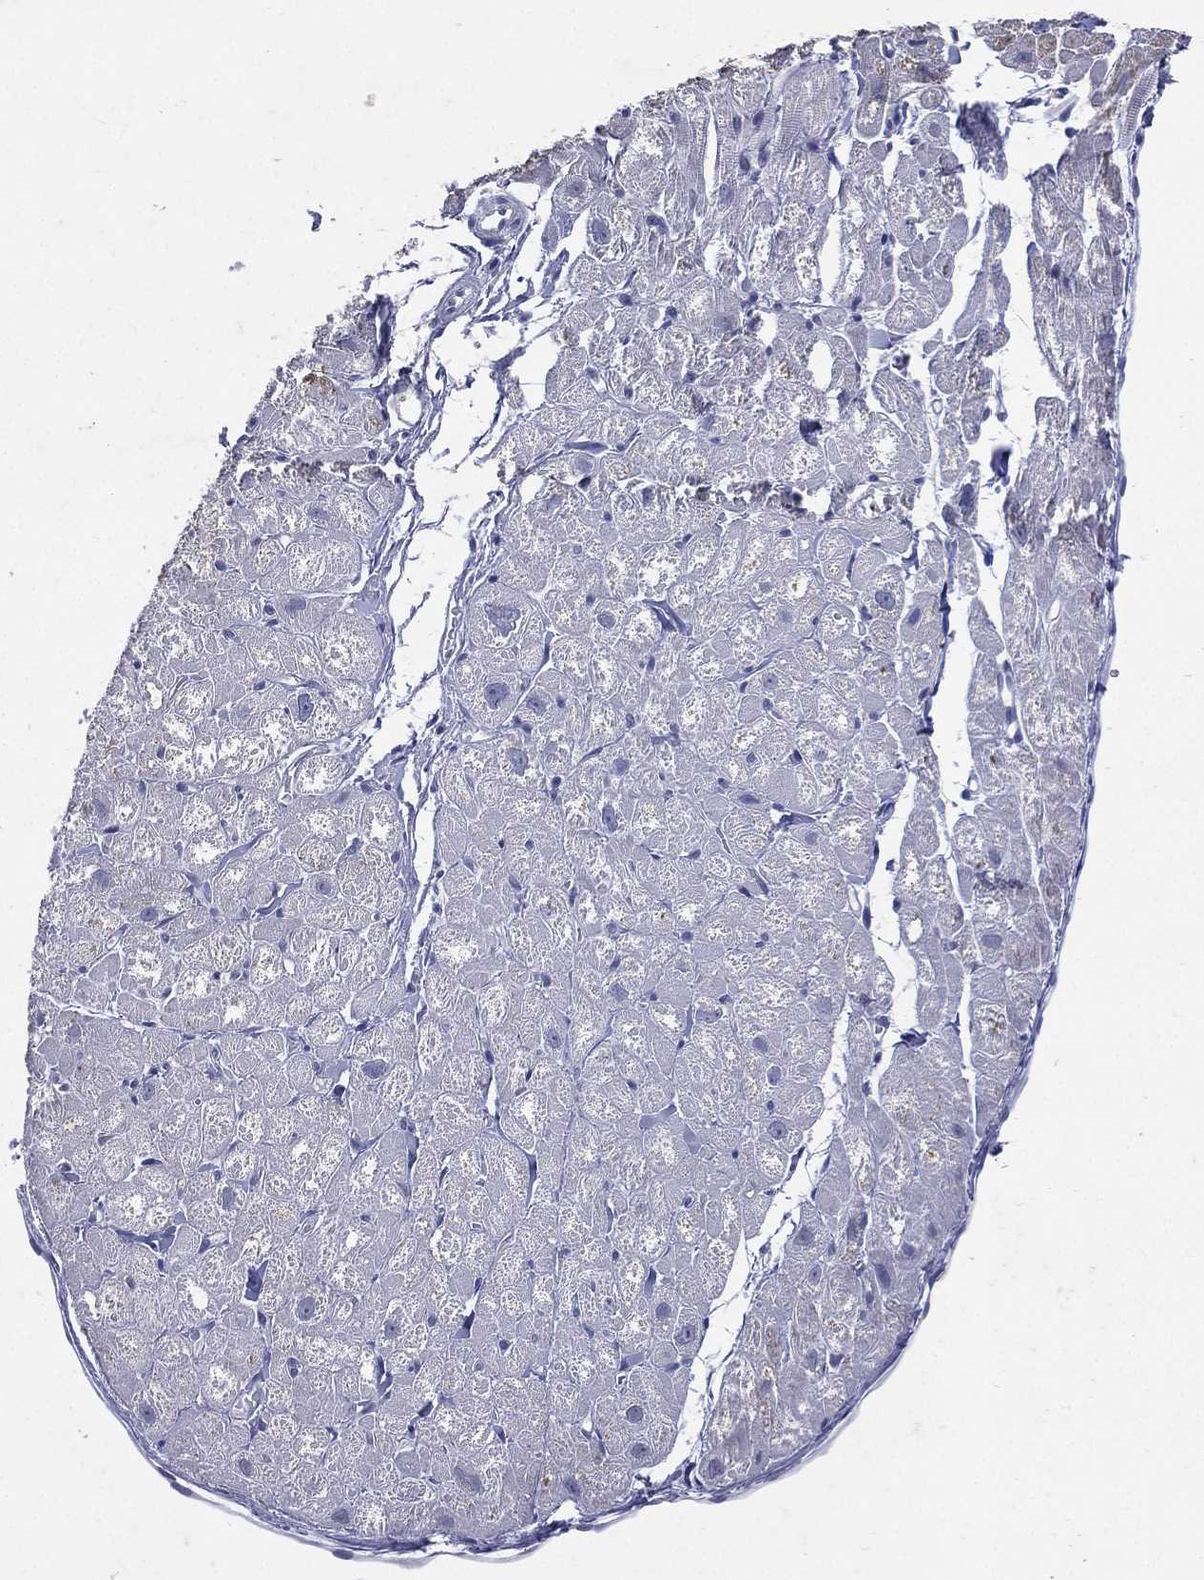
{"staining": {"intensity": "negative", "quantity": "none", "location": "none"}, "tissue": "heart muscle", "cell_type": "Cardiomyocytes", "image_type": "normal", "snomed": [{"axis": "morphology", "description": "Normal tissue, NOS"}, {"axis": "topography", "description": "Heart"}], "caption": "Immunohistochemical staining of benign heart muscle reveals no significant positivity in cardiomyocytes. (Stains: DAB (3,3'-diaminobenzidine) immunohistochemistry (IHC) with hematoxylin counter stain, Microscopy: brightfield microscopy at high magnification).", "gene": "SLC34A2", "patient": {"sex": "male", "age": 58}}